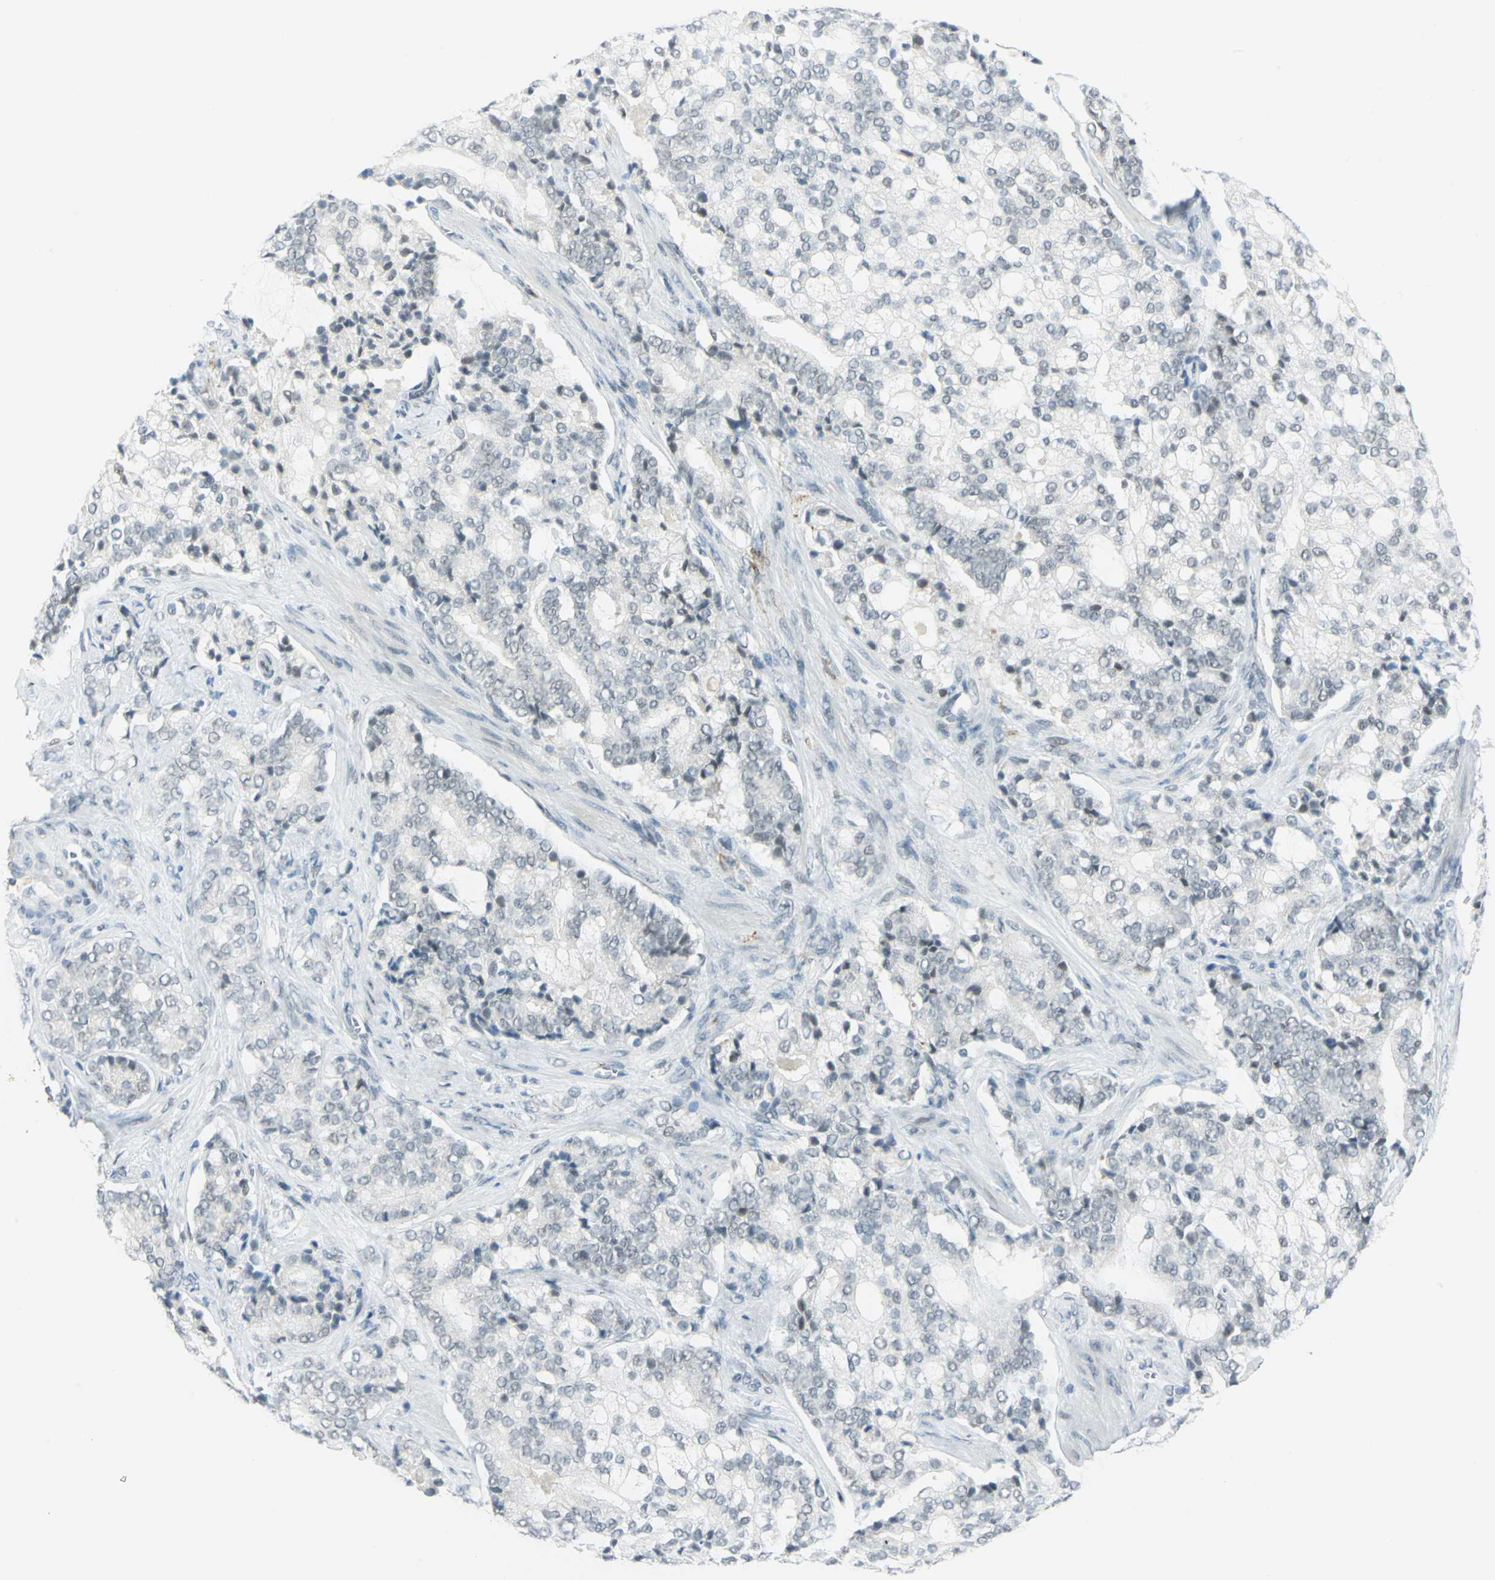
{"staining": {"intensity": "weak", "quantity": "<25%", "location": "nuclear"}, "tissue": "prostate cancer", "cell_type": "Tumor cells", "image_type": "cancer", "snomed": [{"axis": "morphology", "description": "Adenocarcinoma, Low grade"}, {"axis": "topography", "description": "Prostate"}], "caption": "High magnification brightfield microscopy of prostate adenocarcinoma (low-grade) stained with DAB (3,3'-diaminobenzidine) (brown) and counterstained with hematoxylin (blue): tumor cells show no significant positivity.", "gene": "MTMR10", "patient": {"sex": "male", "age": 58}}